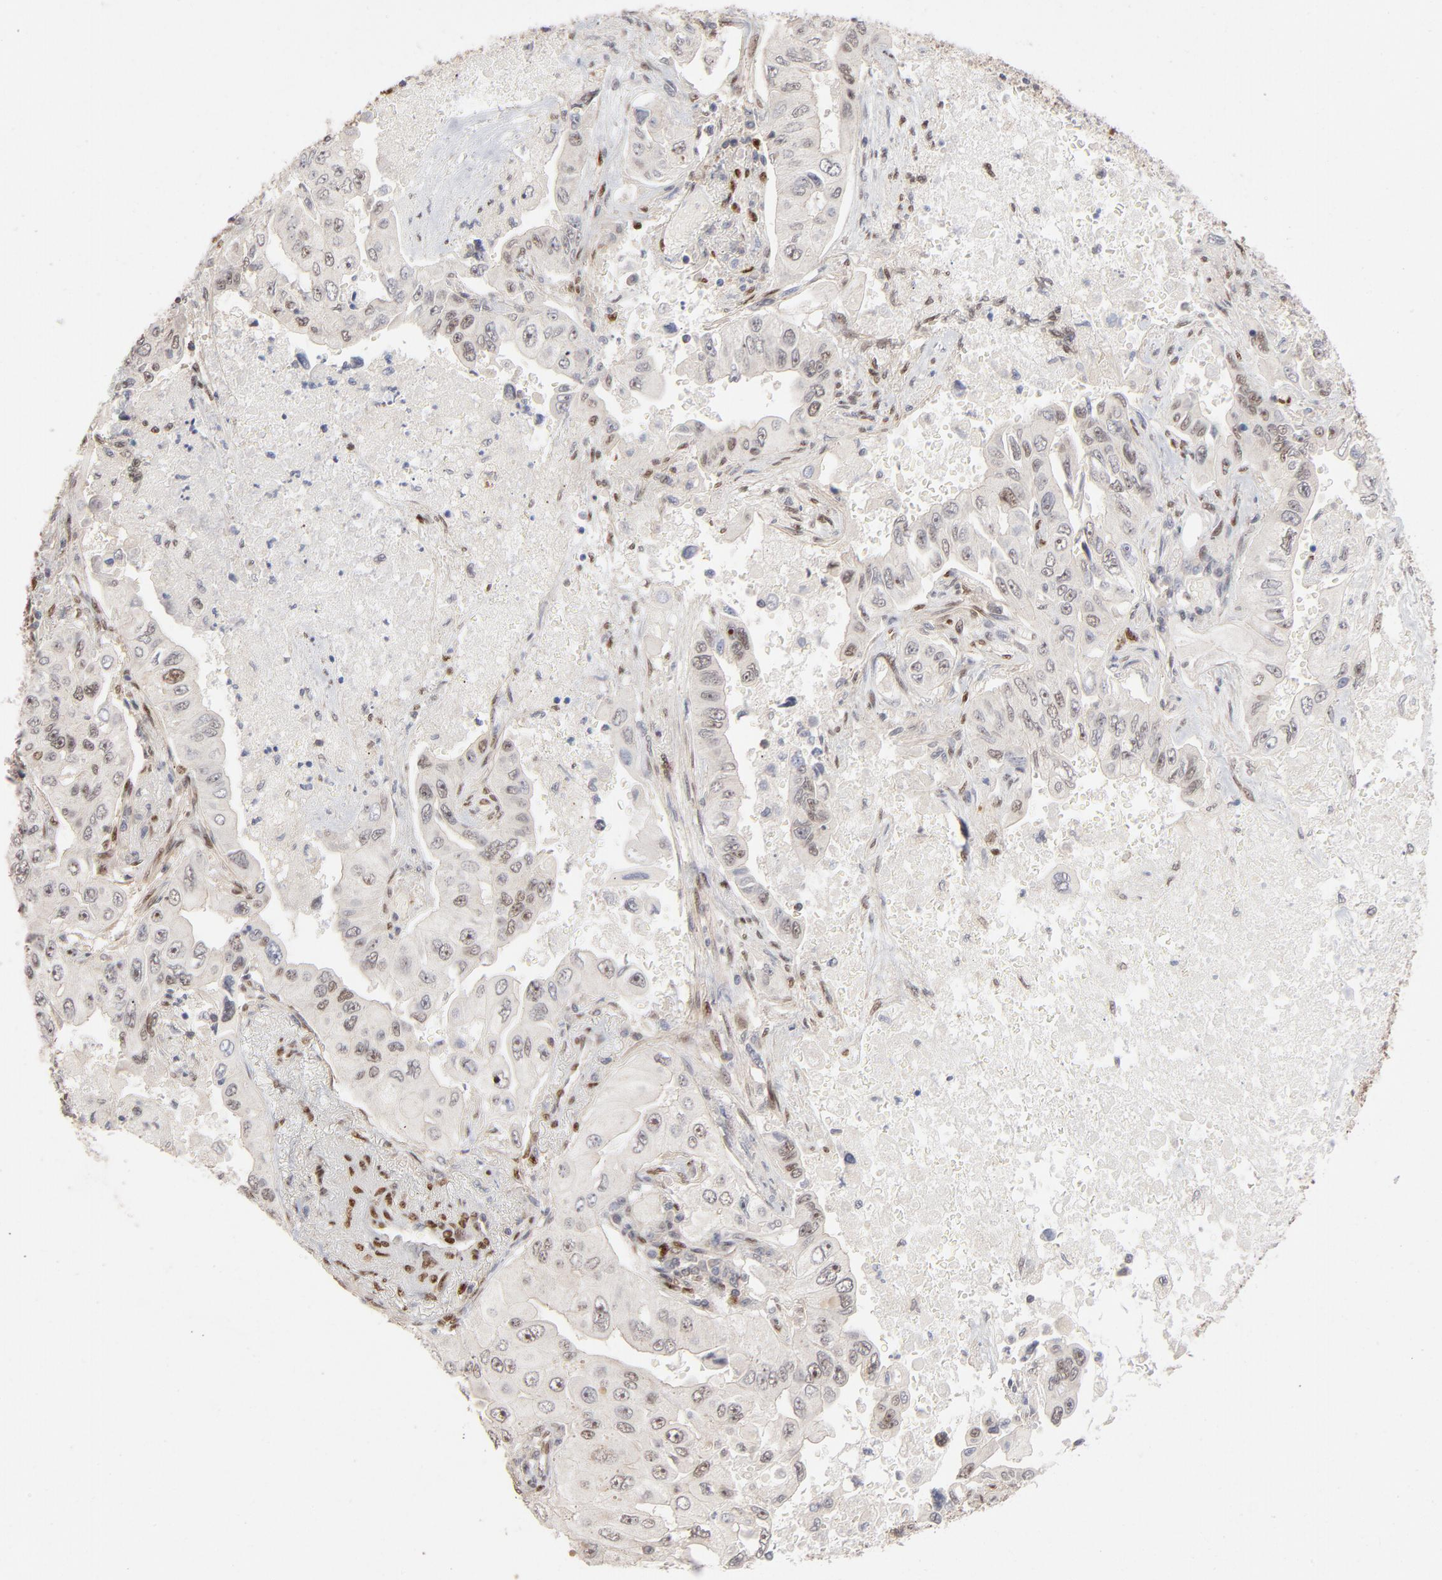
{"staining": {"intensity": "weak", "quantity": "<25%", "location": "nuclear"}, "tissue": "lung cancer", "cell_type": "Tumor cells", "image_type": "cancer", "snomed": [{"axis": "morphology", "description": "Adenocarcinoma, NOS"}, {"axis": "topography", "description": "Lung"}], "caption": "IHC micrograph of neoplastic tissue: lung cancer (adenocarcinoma) stained with DAB (3,3'-diaminobenzidine) exhibits no significant protein staining in tumor cells.", "gene": "NFIB", "patient": {"sex": "male", "age": 84}}